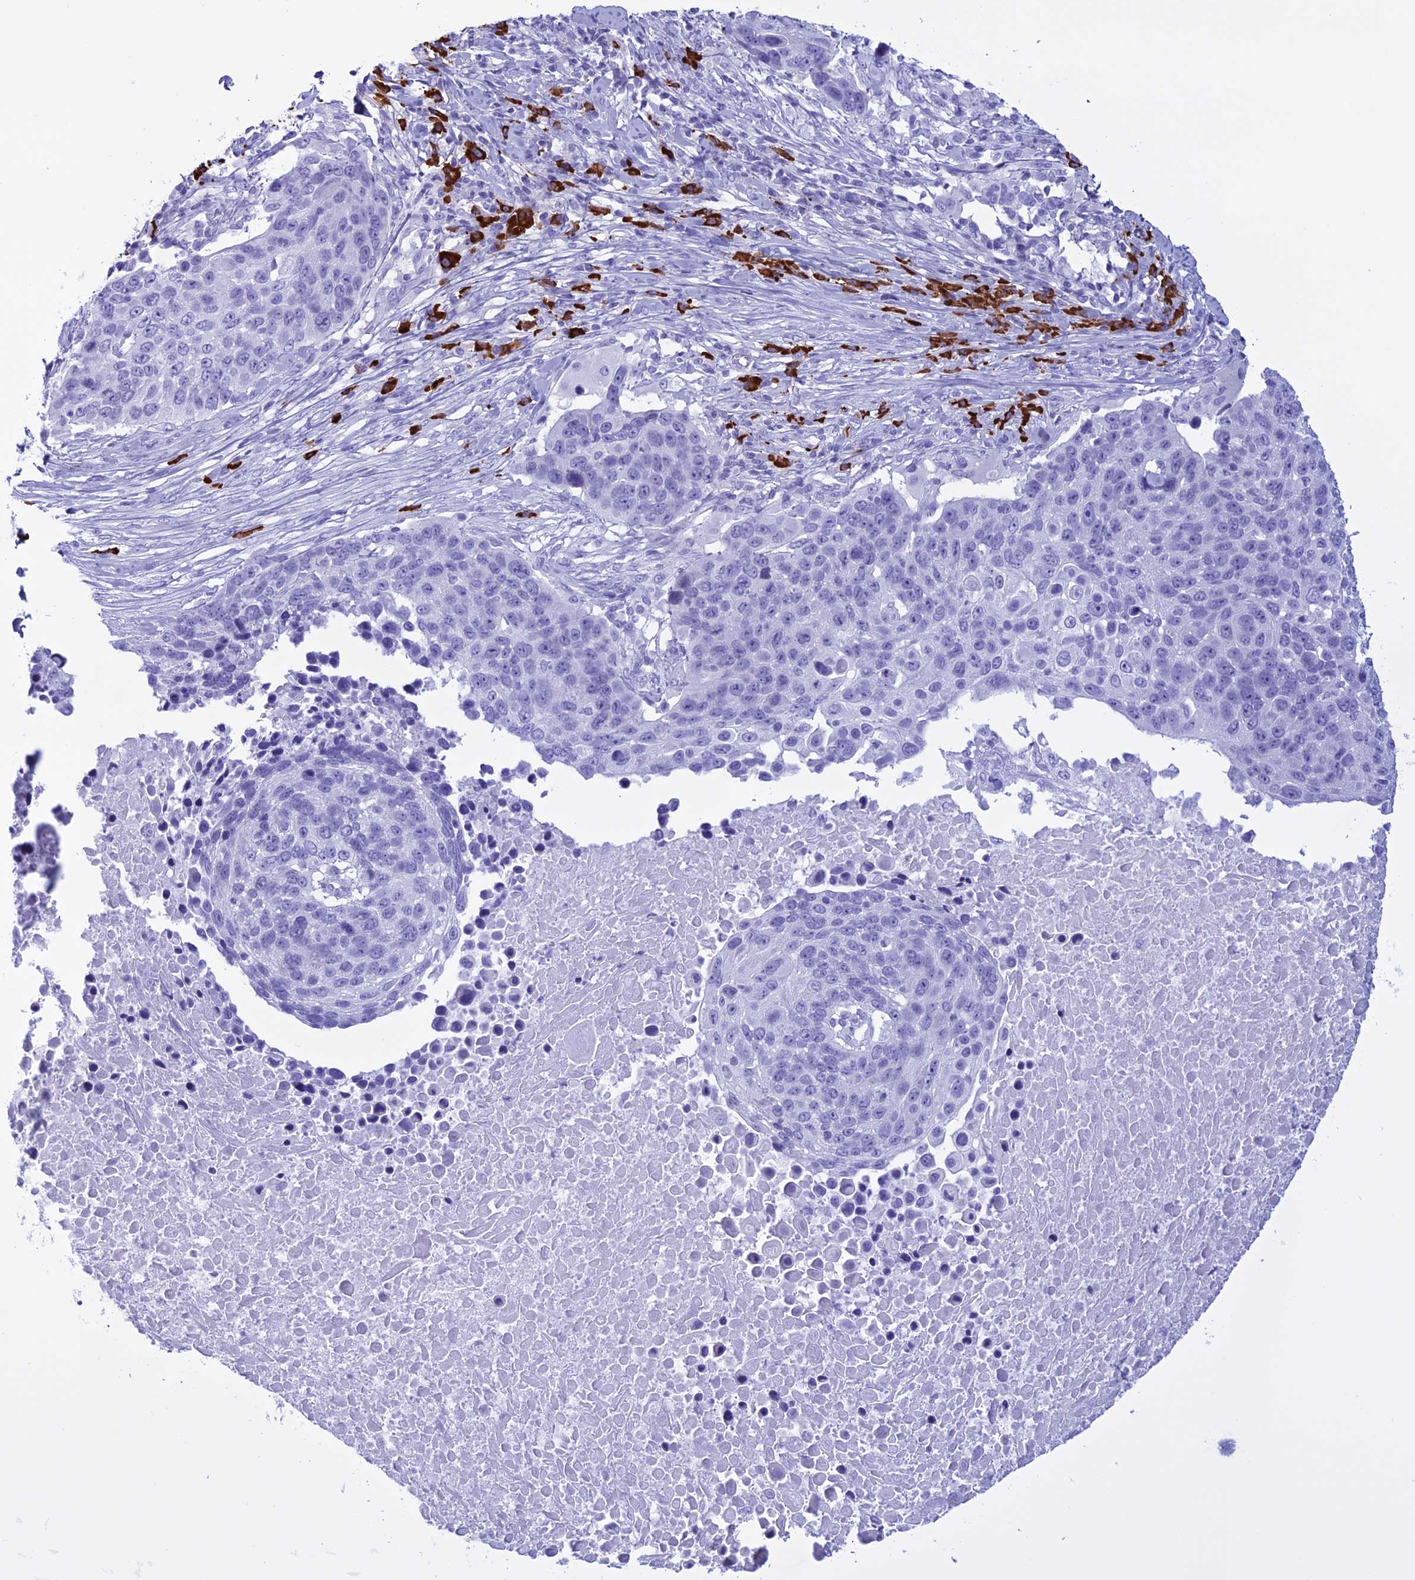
{"staining": {"intensity": "negative", "quantity": "none", "location": "none"}, "tissue": "lung cancer", "cell_type": "Tumor cells", "image_type": "cancer", "snomed": [{"axis": "morphology", "description": "Normal tissue, NOS"}, {"axis": "morphology", "description": "Squamous cell carcinoma, NOS"}, {"axis": "topography", "description": "Lymph node"}, {"axis": "topography", "description": "Lung"}], "caption": "This is an immunohistochemistry image of human squamous cell carcinoma (lung). There is no positivity in tumor cells.", "gene": "MZB1", "patient": {"sex": "male", "age": 66}}